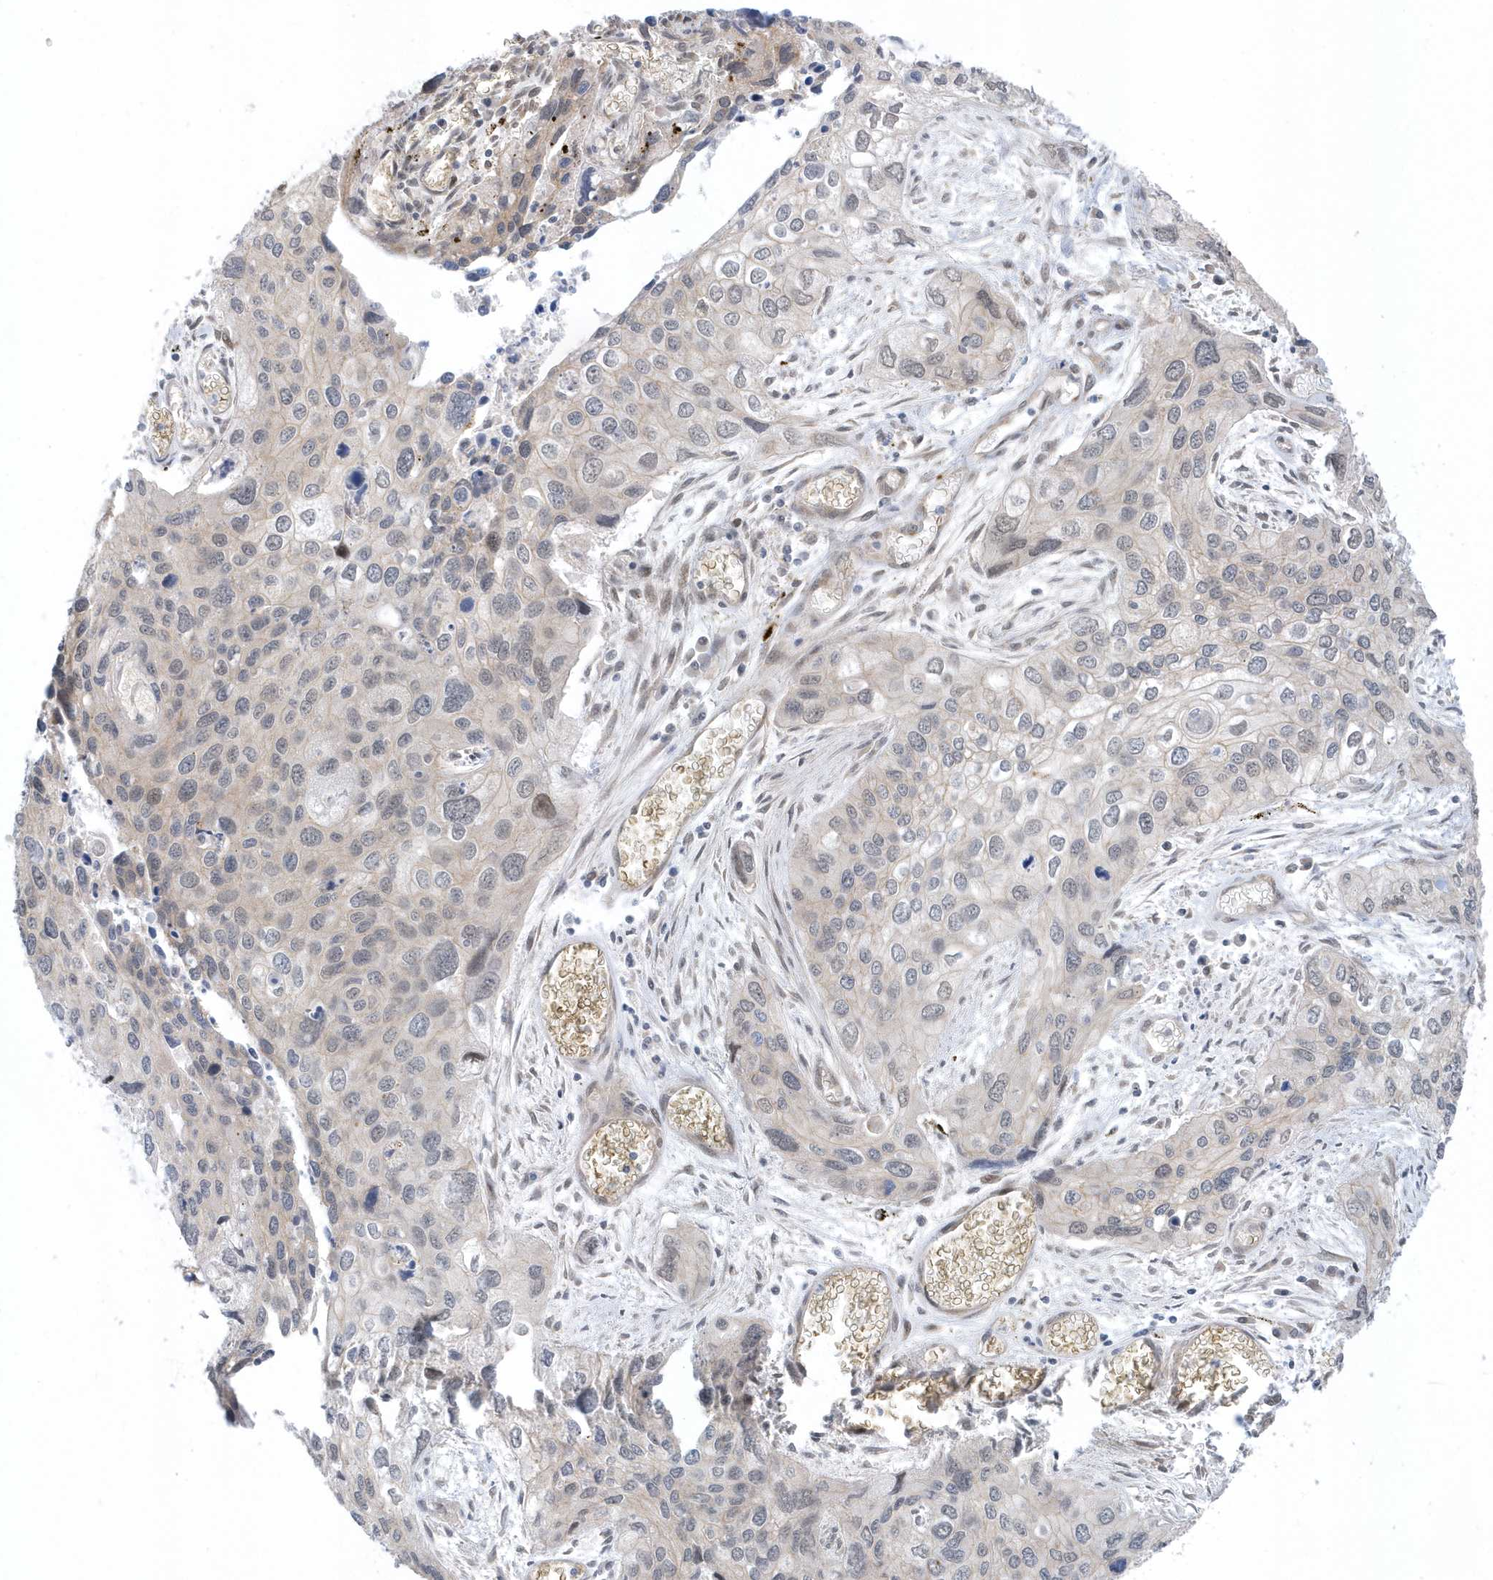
{"staining": {"intensity": "negative", "quantity": "none", "location": "none"}, "tissue": "cervical cancer", "cell_type": "Tumor cells", "image_type": "cancer", "snomed": [{"axis": "morphology", "description": "Squamous cell carcinoma, NOS"}, {"axis": "topography", "description": "Cervix"}], "caption": "This micrograph is of cervical squamous cell carcinoma stained with IHC to label a protein in brown with the nuclei are counter-stained blue. There is no positivity in tumor cells.", "gene": "USP53", "patient": {"sex": "female", "age": 55}}